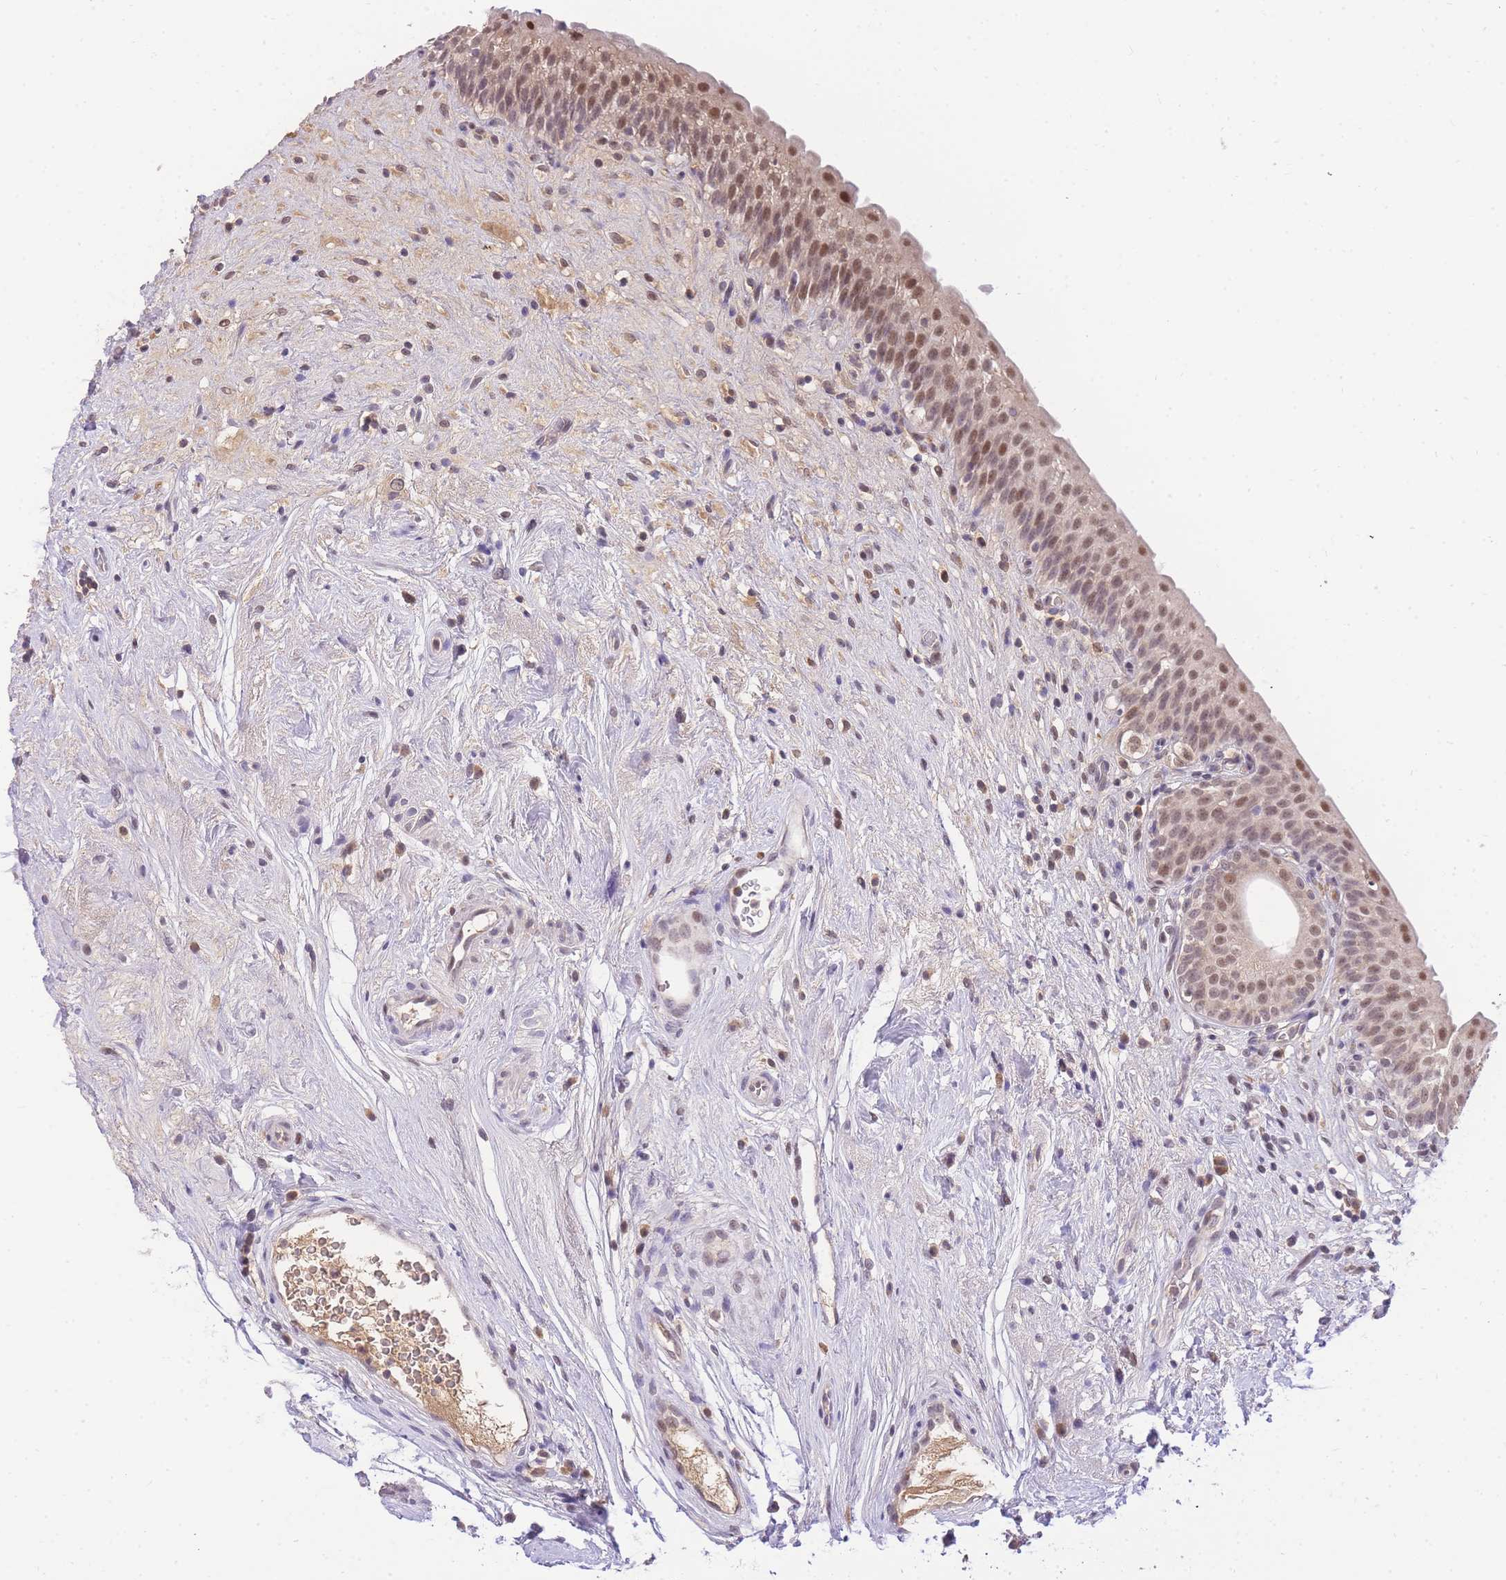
{"staining": {"intensity": "moderate", "quantity": ">75%", "location": "nuclear"}, "tissue": "urinary bladder", "cell_type": "Urothelial cells", "image_type": "normal", "snomed": [{"axis": "morphology", "description": "Normal tissue, NOS"}, {"axis": "topography", "description": "Urinary bladder"}], "caption": "Immunohistochemistry (IHC) staining of normal urinary bladder, which shows medium levels of moderate nuclear positivity in about >75% of urothelial cells indicating moderate nuclear protein staining. The staining was performed using DAB (3,3'-diaminobenzidine) (brown) for protein detection and nuclei were counterstained in hematoxylin (blue).", "gene": "PUS10", "patient": {"sex": "male", "age": 83}}